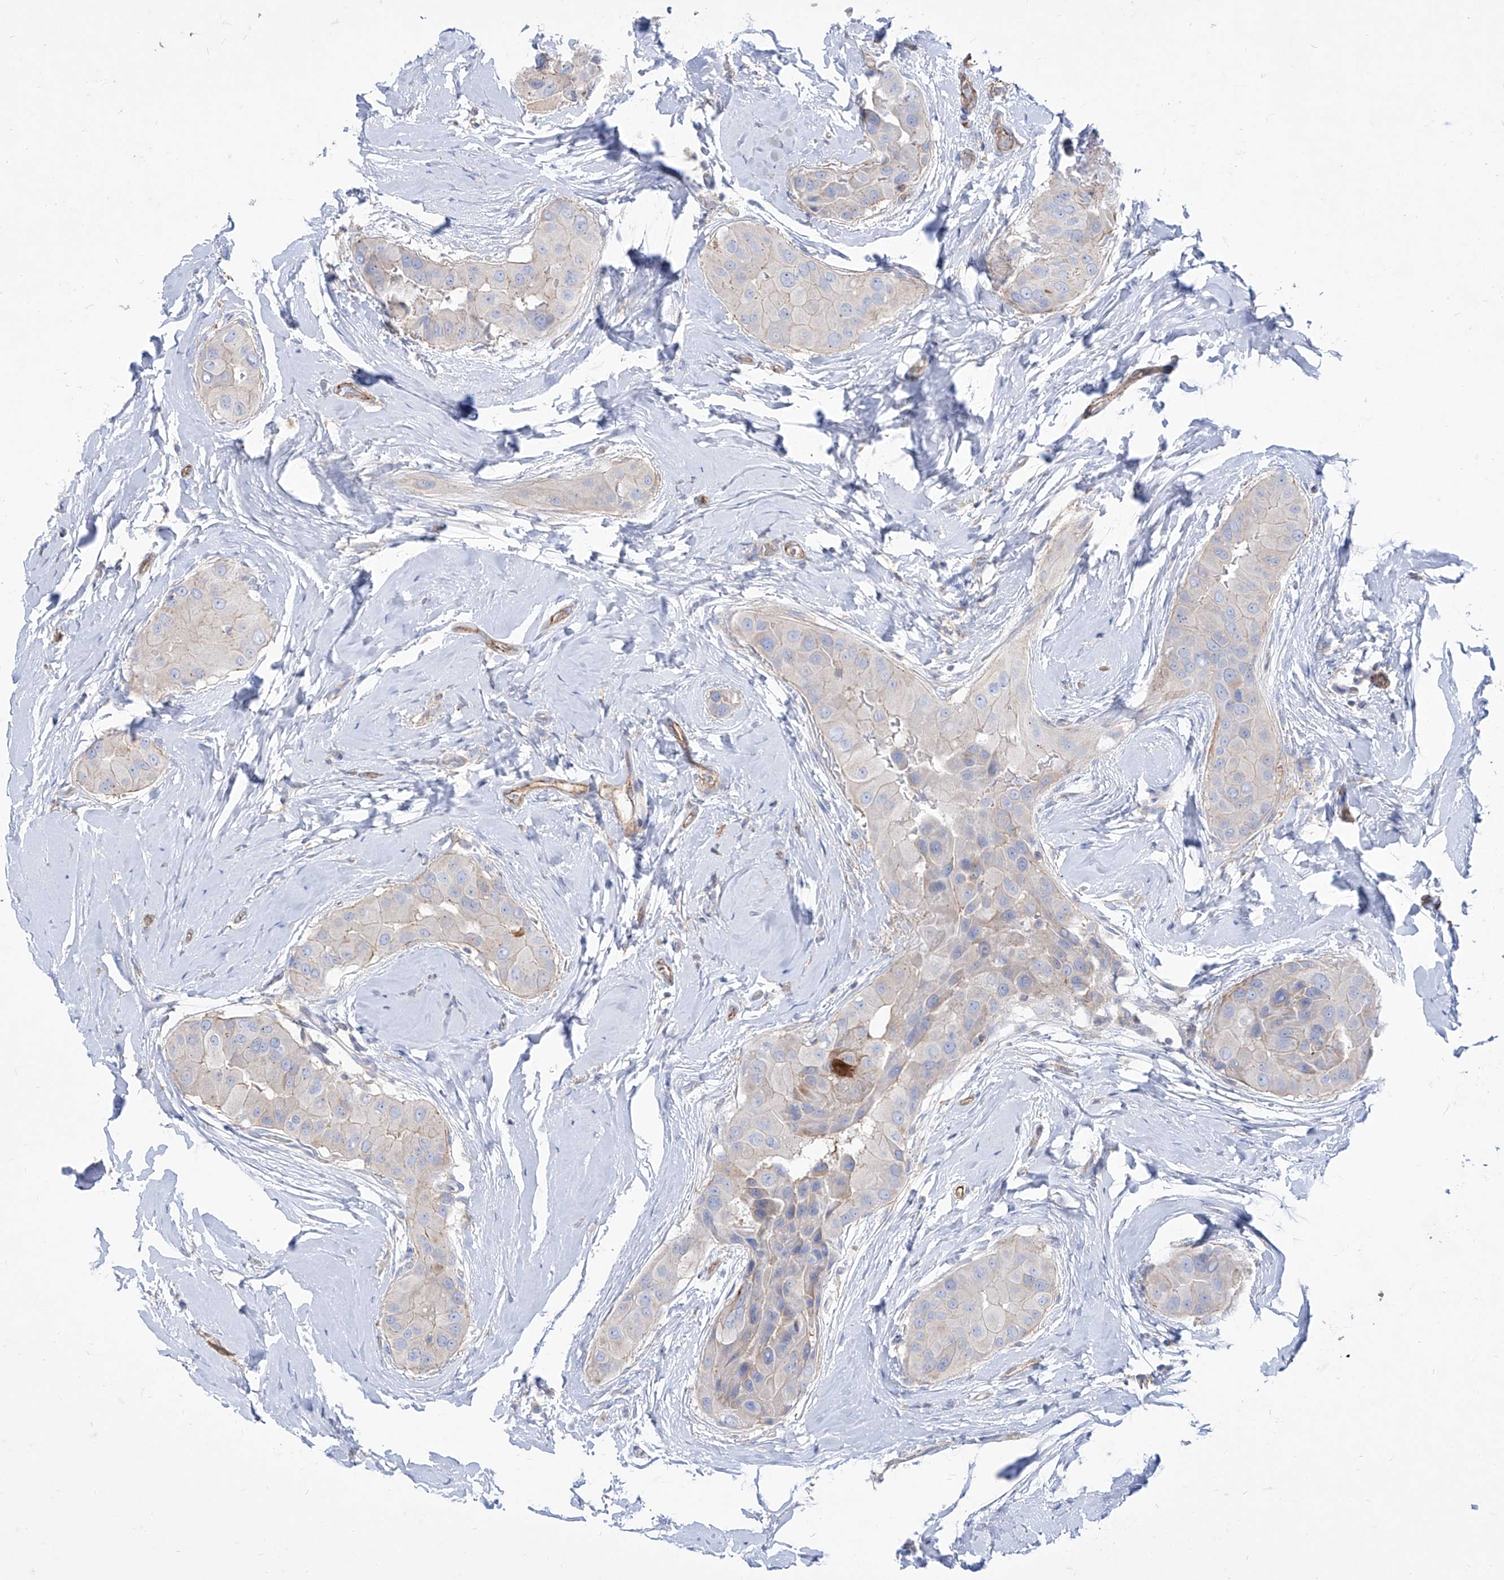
{"staining": {"intensity": "negative", "quantity": "none", "location": "none"}, "tissue": "thyroid cancer", "cell_type": "Tumor cells", "image_type": "cancer", "snomed": [{"axis": "morphology", "description": "Papillary adenocarcinoma, NOS"}, {"axis": "topography", "description": "Thyroid gland"}], "caption": "The IHC photomicrograph has no significant staining in tumor cells of thyroid cancer tissue.", "gene": "C1orf74", "patient": {"sex": "male", "age": 33}}